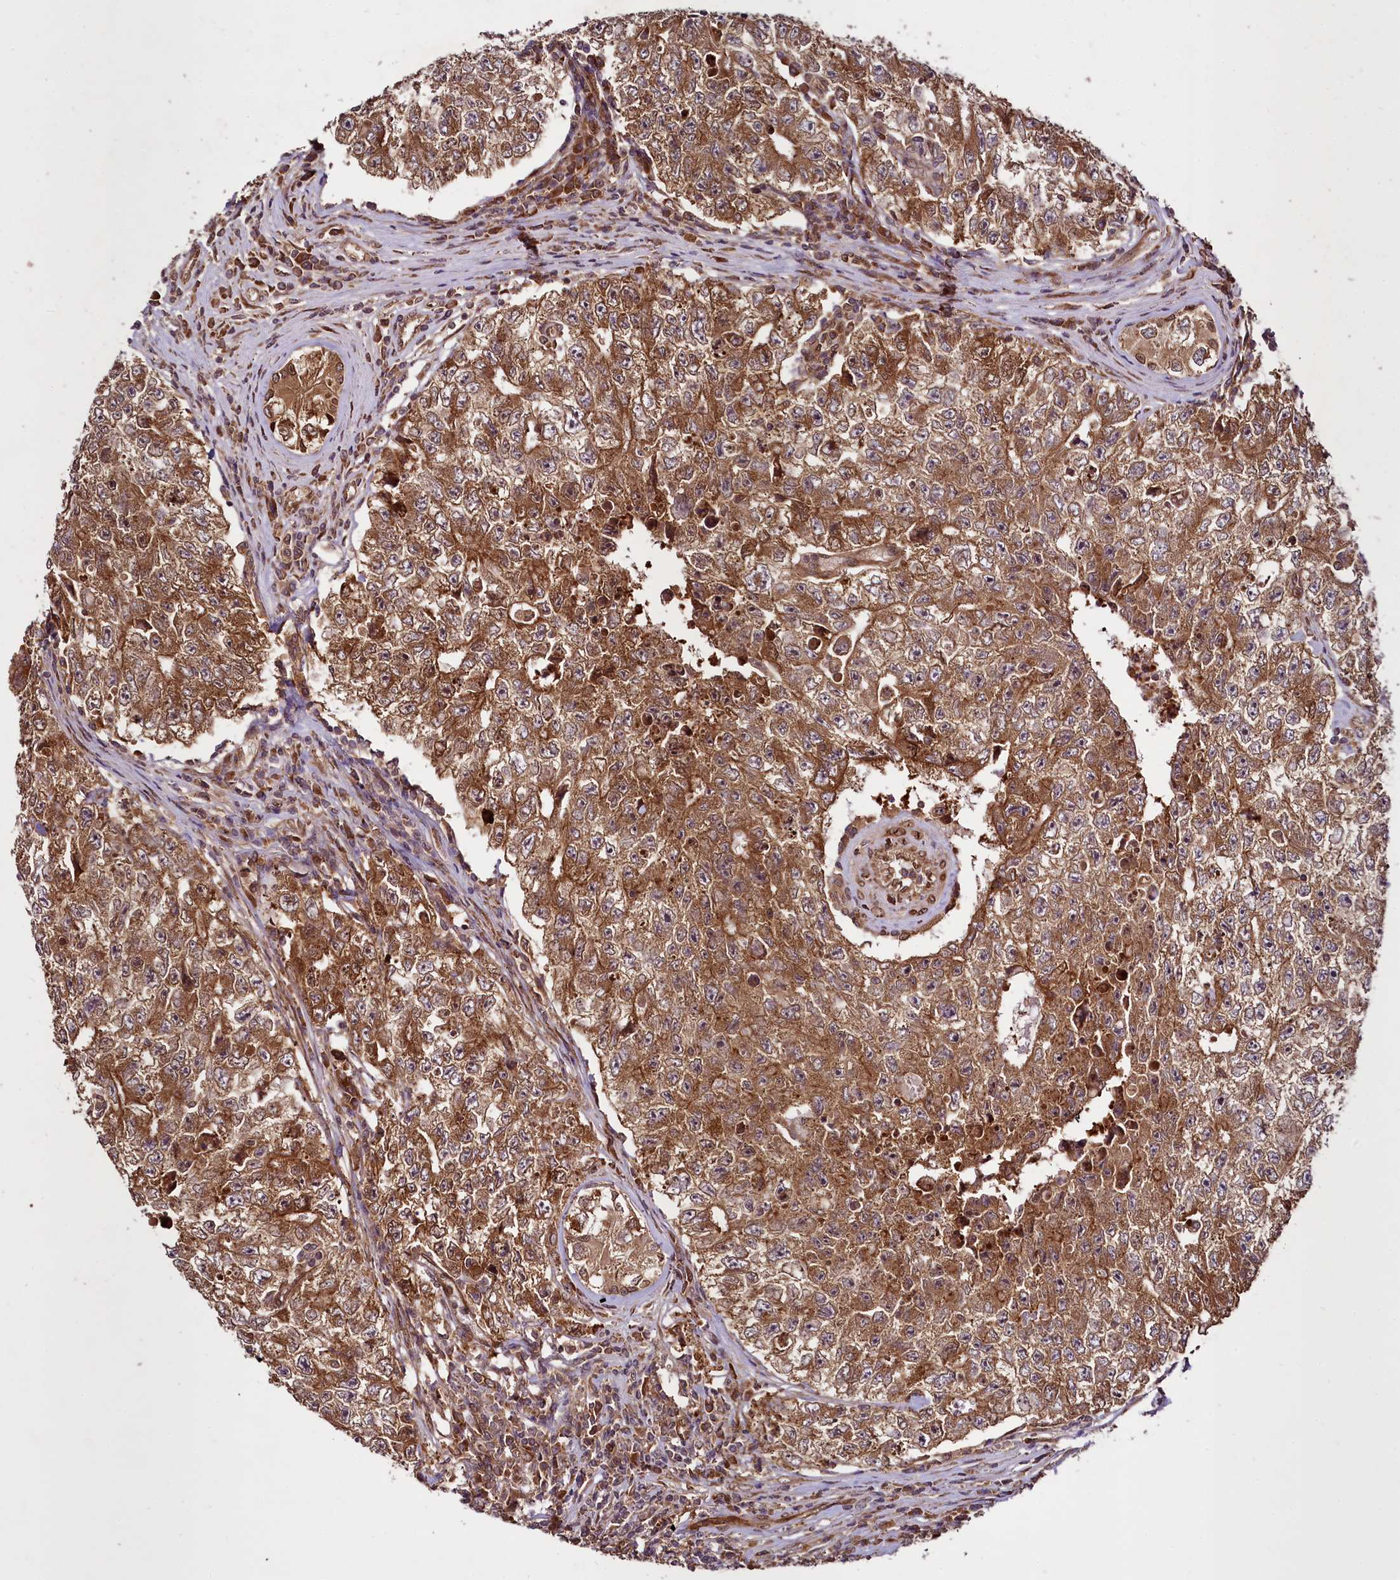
{"staining": {"intensity": "strong", "quantity": ">75%", "location": "cytoplasmic/membranous"}, "tissue": "testis cancer", "cell_type": "Tumor cells", "image_type": "cancer", "snomed": [{"axis": "morphology", "description": "Carcinoma, Embryonal, NOS"}, {"axis": "topography", "description": "Testis"}], "caption": "Testis embryonal carcinoma stained for a protein demonstrates strong cytoplasmic/membranous positivity in tumor cells.", "gene": "DCP1B", "patient": {"sex": "male", "age": 17}}